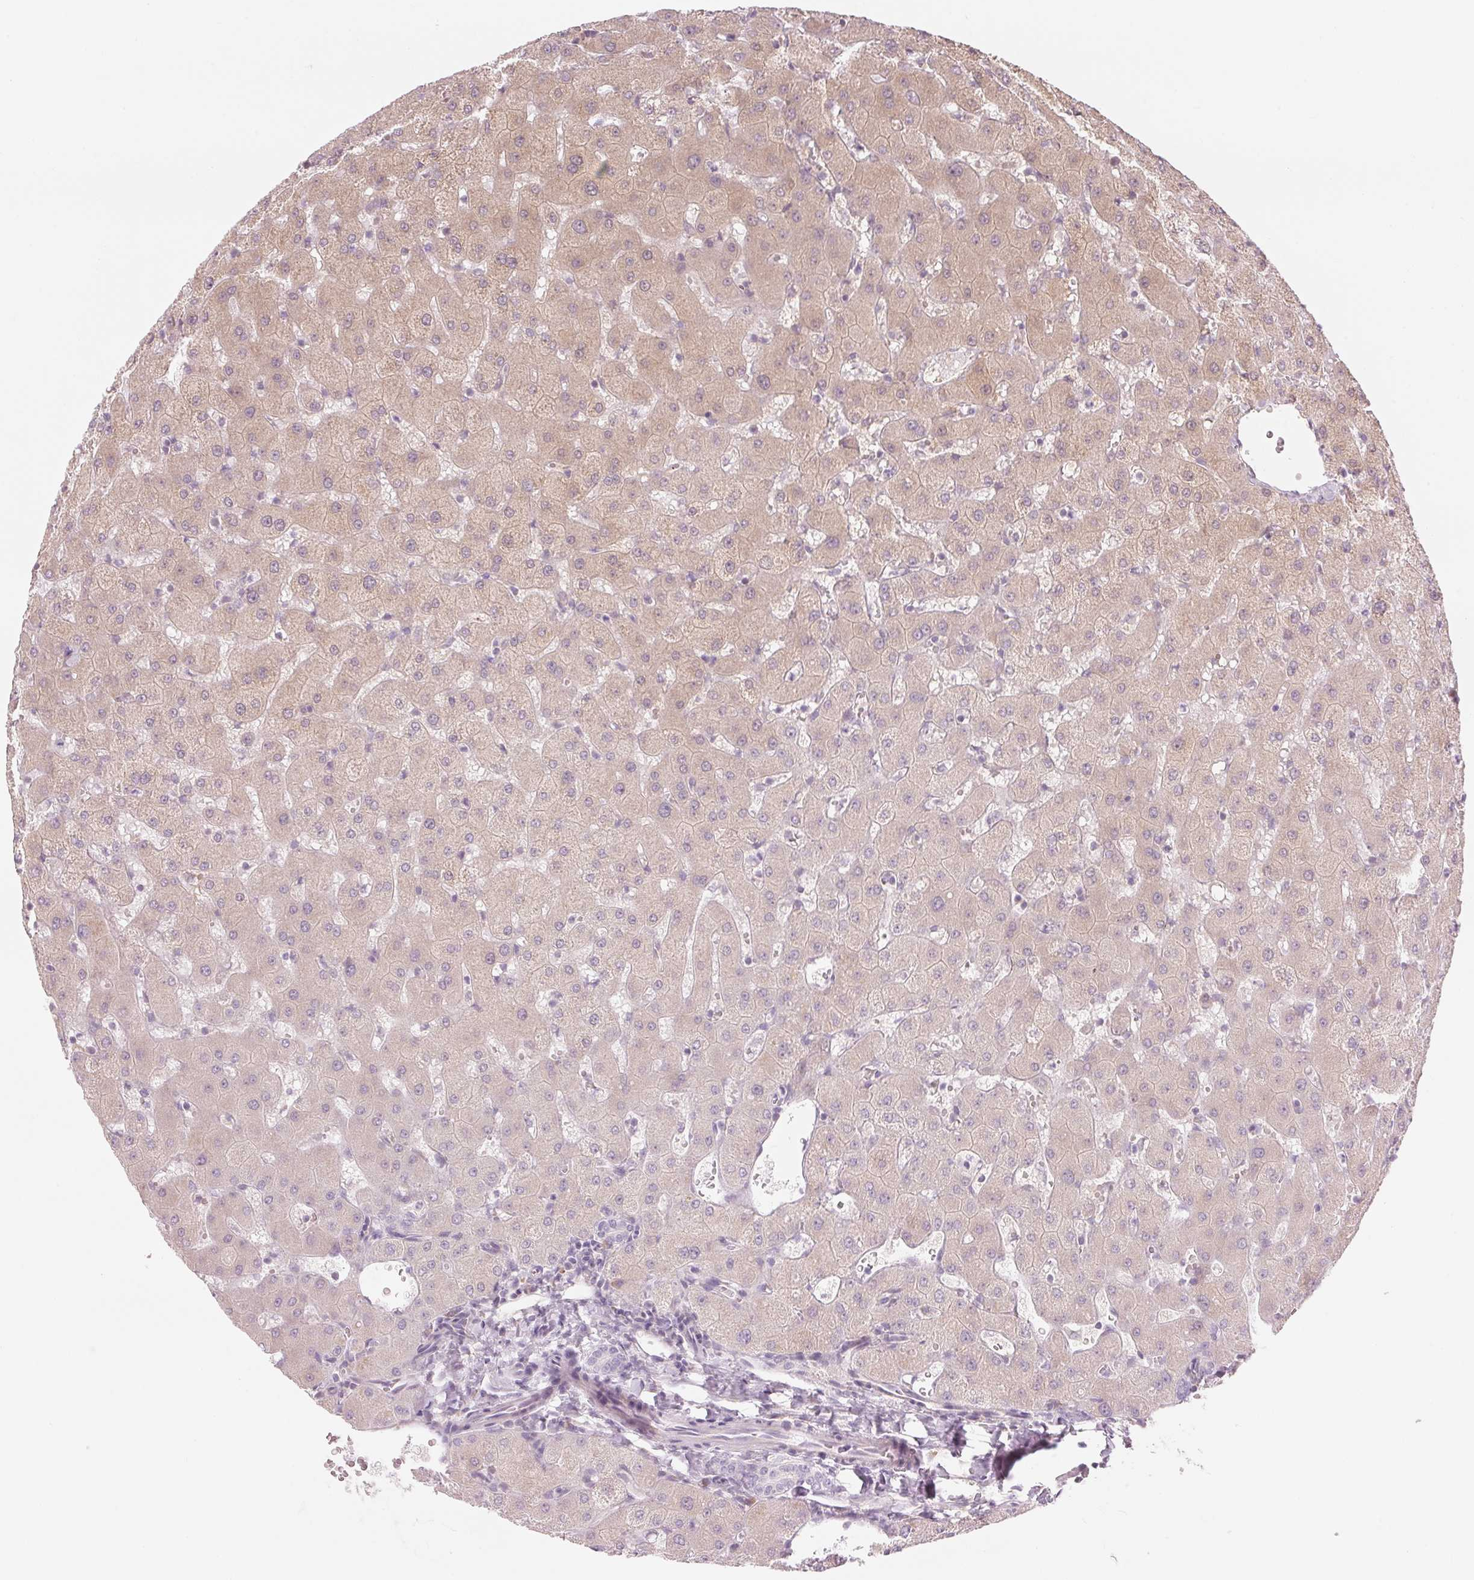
{"staining": {"intensity": "negative", "quantity": "none", "location": "none"}, "tissue": "liver", "cell_type": "Cholangiocytes", "image_type": "normal", "snomed": [{"axis": "morphology", "description": "Normal tissue, NOS"}, {"axis": "topography", "description": "Liver"}], "caption": "Liver was stained to show a protein in brown. There is no significant staining in cholangiocytes. The staining was performed using DAB (3,3'-diaminobenzidine) to visualize the protein expression in brown, while the nuclei were stained in blue with hematoxylin (Magnification: 20x).", "gene": "GNMT", "patient": {"sex": "female", "age": 63}}